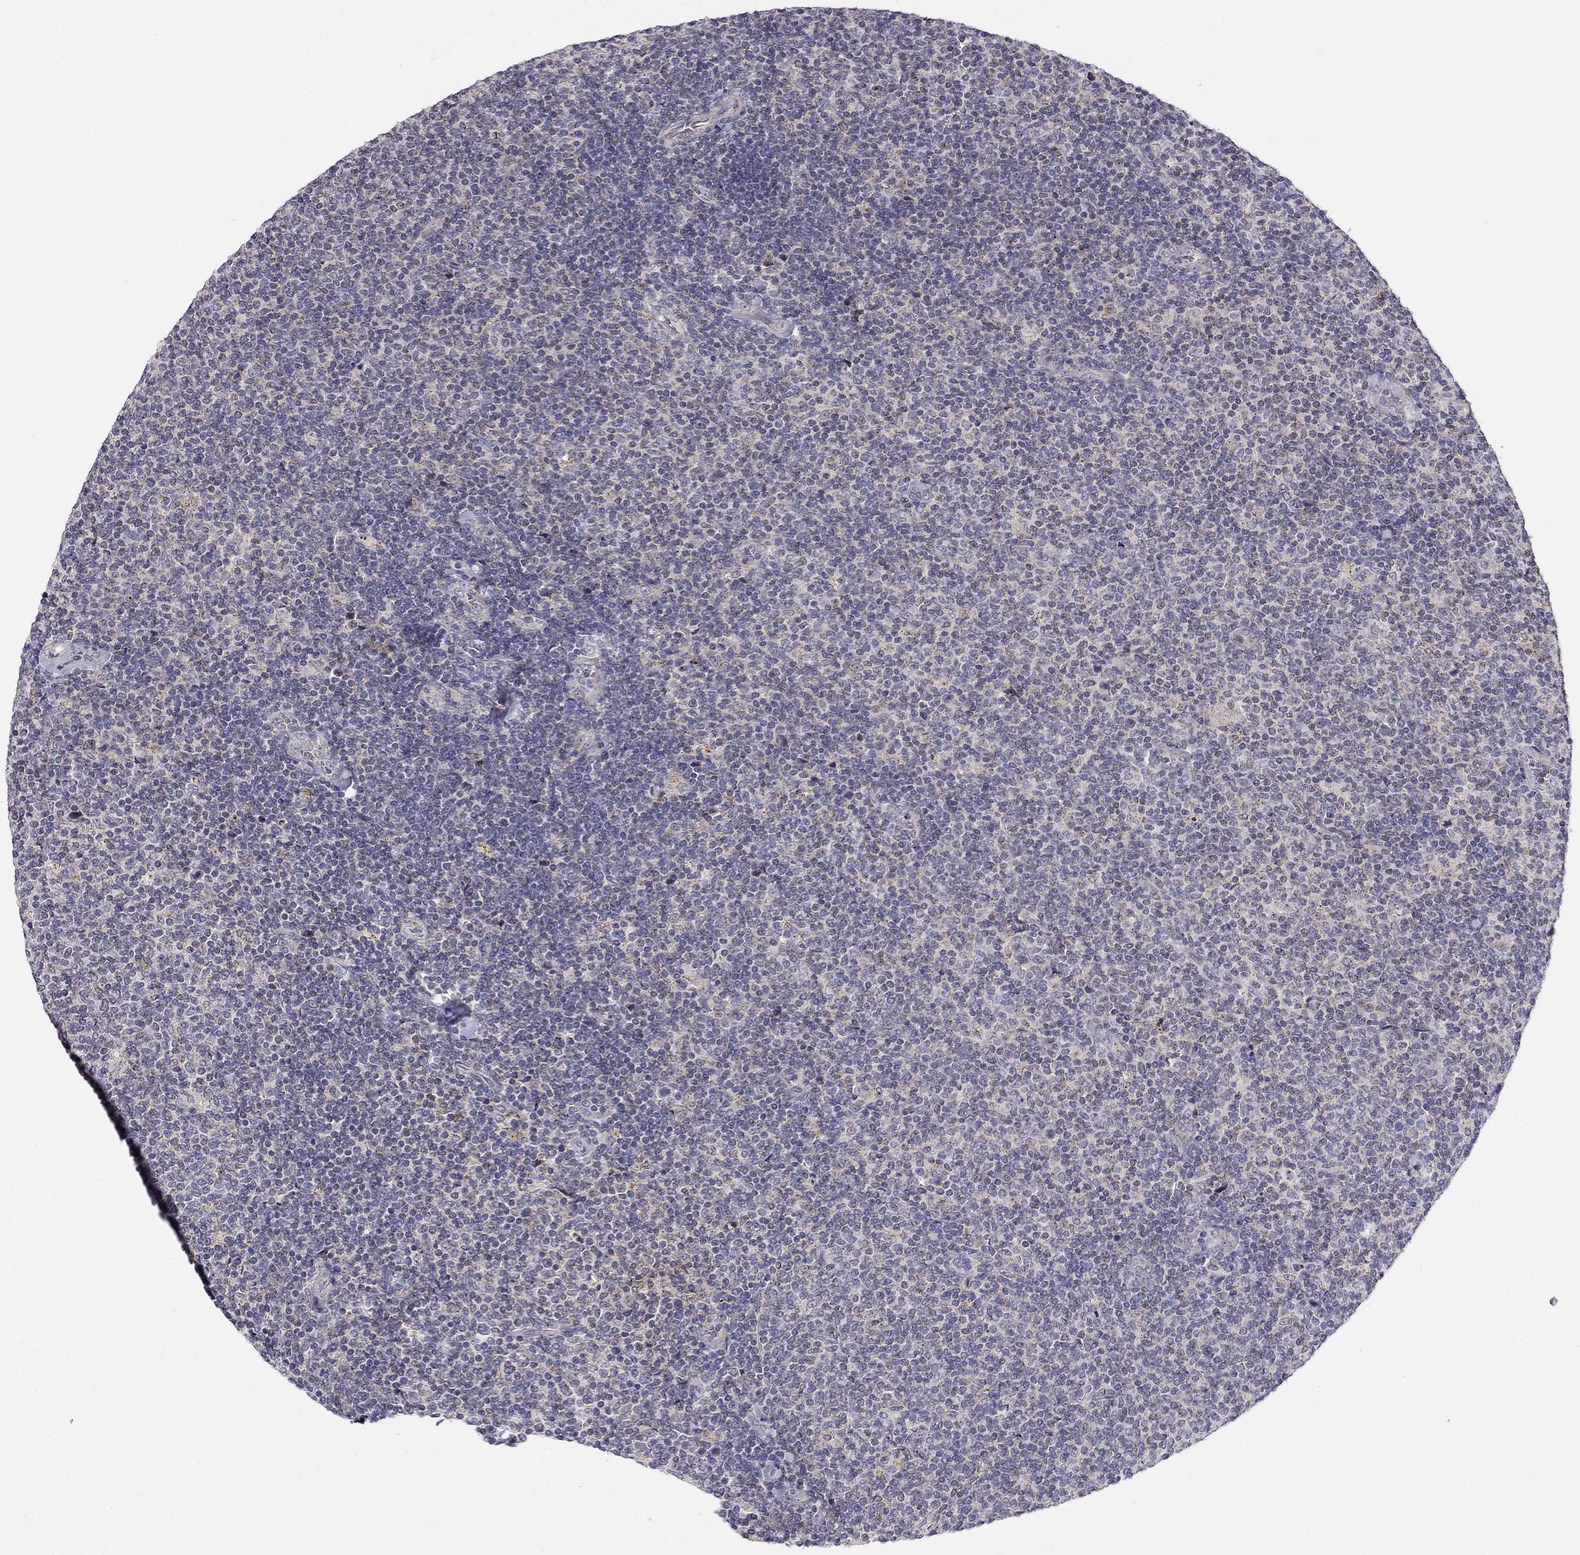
{"staining": {"intensity": "negative", "quantity": "none", "location": "none"}, "tissue": "lymphoma", "cell_type": "Tumor cells", "image_type": "cancer", "snomed": [{"axis": "morphology", "description": "Malignant lymphoma, non-Hodgkin's type, Low grade"}, {"axis": "topography", "description": "Lymph node"}], "caption": "An IHC micrograph of lymphoma is shown. There is no staining in tumor cells of lymphoma. (DAB (3,3'-diaminobenzidine) immunohistochemistry (IHC), high magnification).", "gene": "CNR1", "patient": {"sex": "male", "age": 52}}